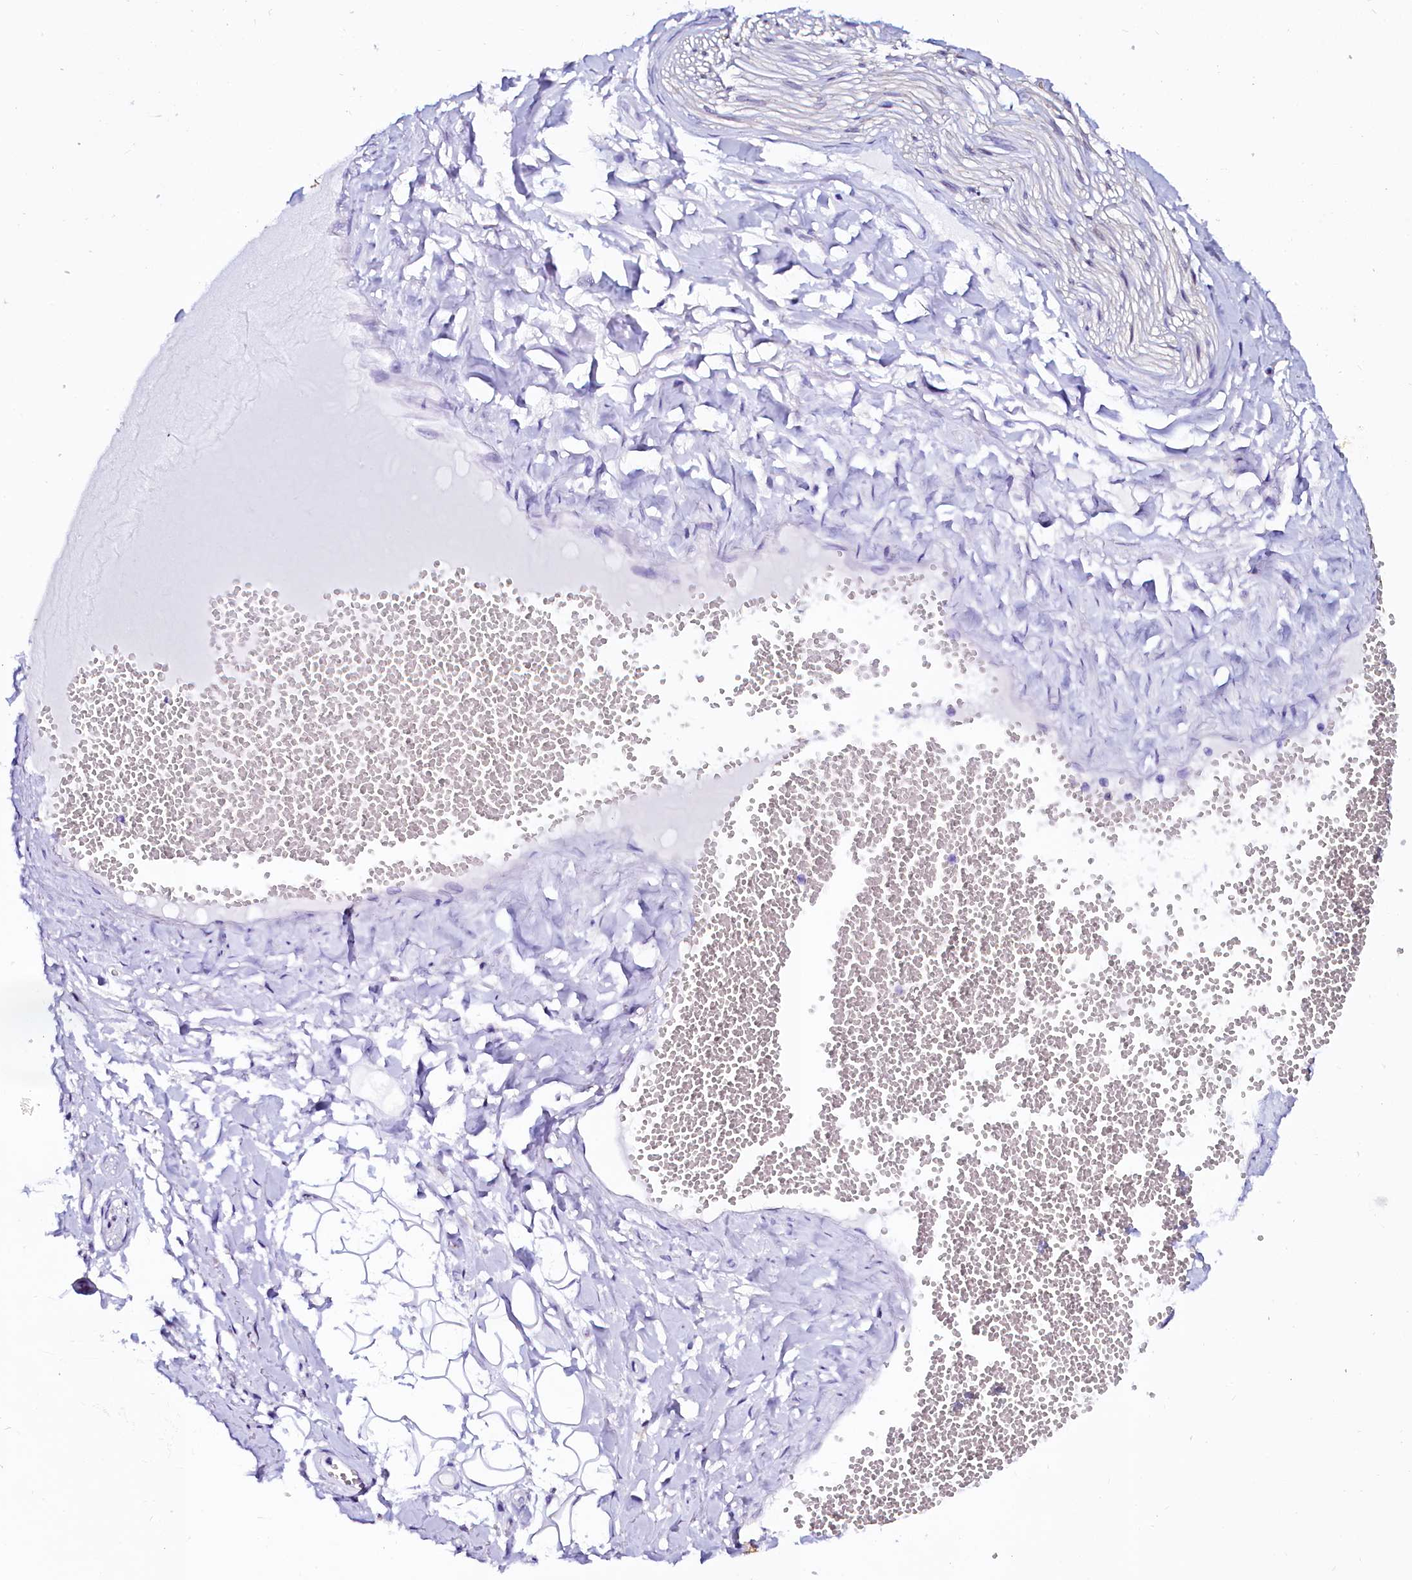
{"staining": {"intensity": "negative", "quantity": "none", "location": "none"}, "tissue": "adipose tissue", "cell_type": "Adipocytes", "image_type": "normal", "snomed": [{"axis": "morphology", "description": "Normal tissue, NOS"}, {"axis": "morphology", "description": "Inflammation, NOS"}, {"axis": "topography", "description": "Salivary gland"}, {"axis": "topography", "description": "Peripheral nerve tissue"}], "caption": "This is an IHC micrograph of unremarkable human adipose tissue. There is no expression in adipocytes.", "gene": "SORD", "patient": {"sex": "female", "age": 75}}